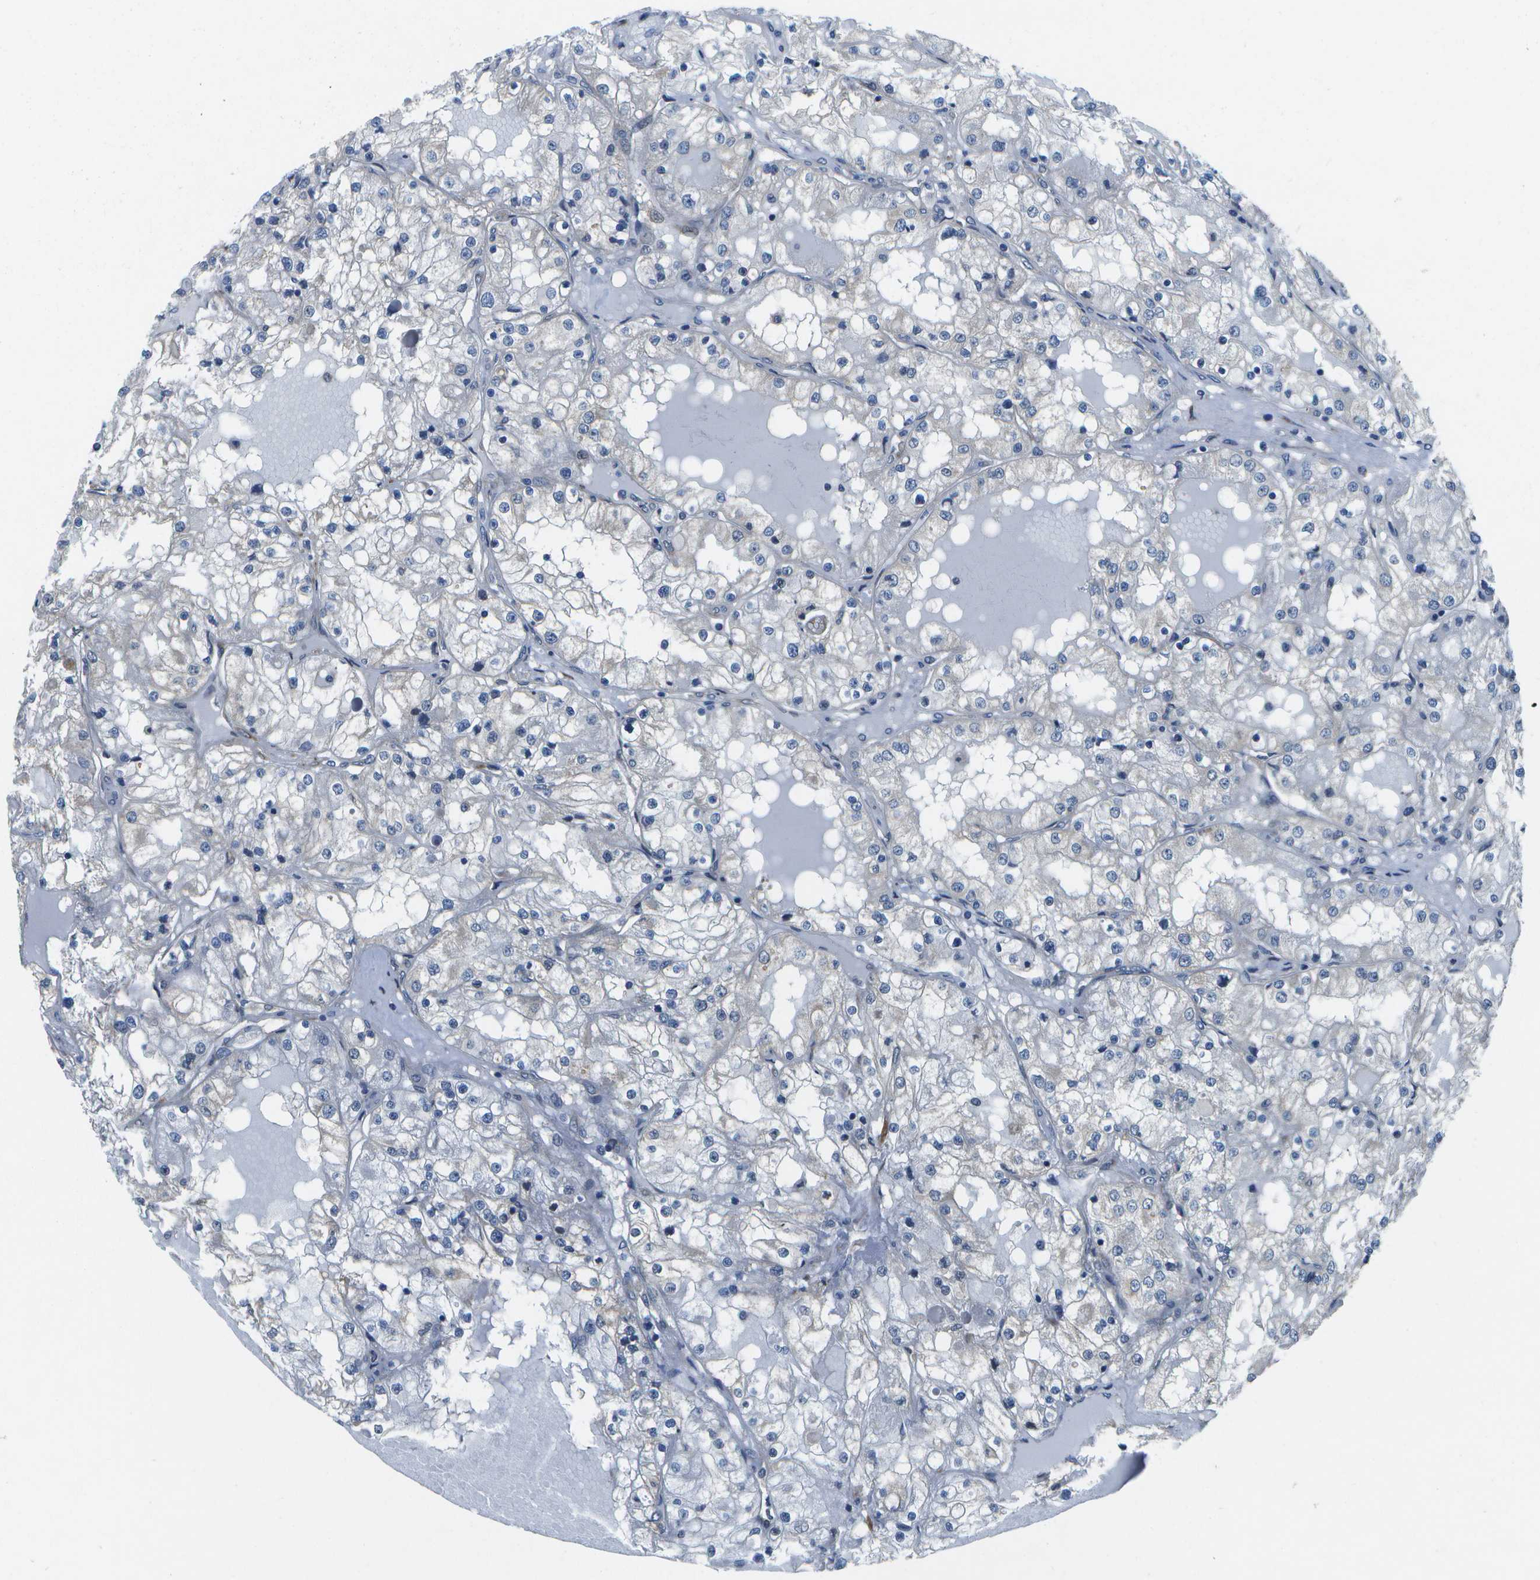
{"staining": {"intensity": "negative", "quantity": "none", "location": "none"}, "tissue": "renal cancer", "cell_type": "Tumor cells", "image_type": "cancer", "snomed": [{"axis": "morphology", "description": "Adenocarcinoma, NOS"}, {"axis": "topography", "description": "Kidney"}], "caption": "A high-resolution image shows IHC staining of adenocarcinoma (renal), which exhibits no significant expression in tumor cells.", "gene": "P3H1", "patient": {"sex": "male", "age": 68}}